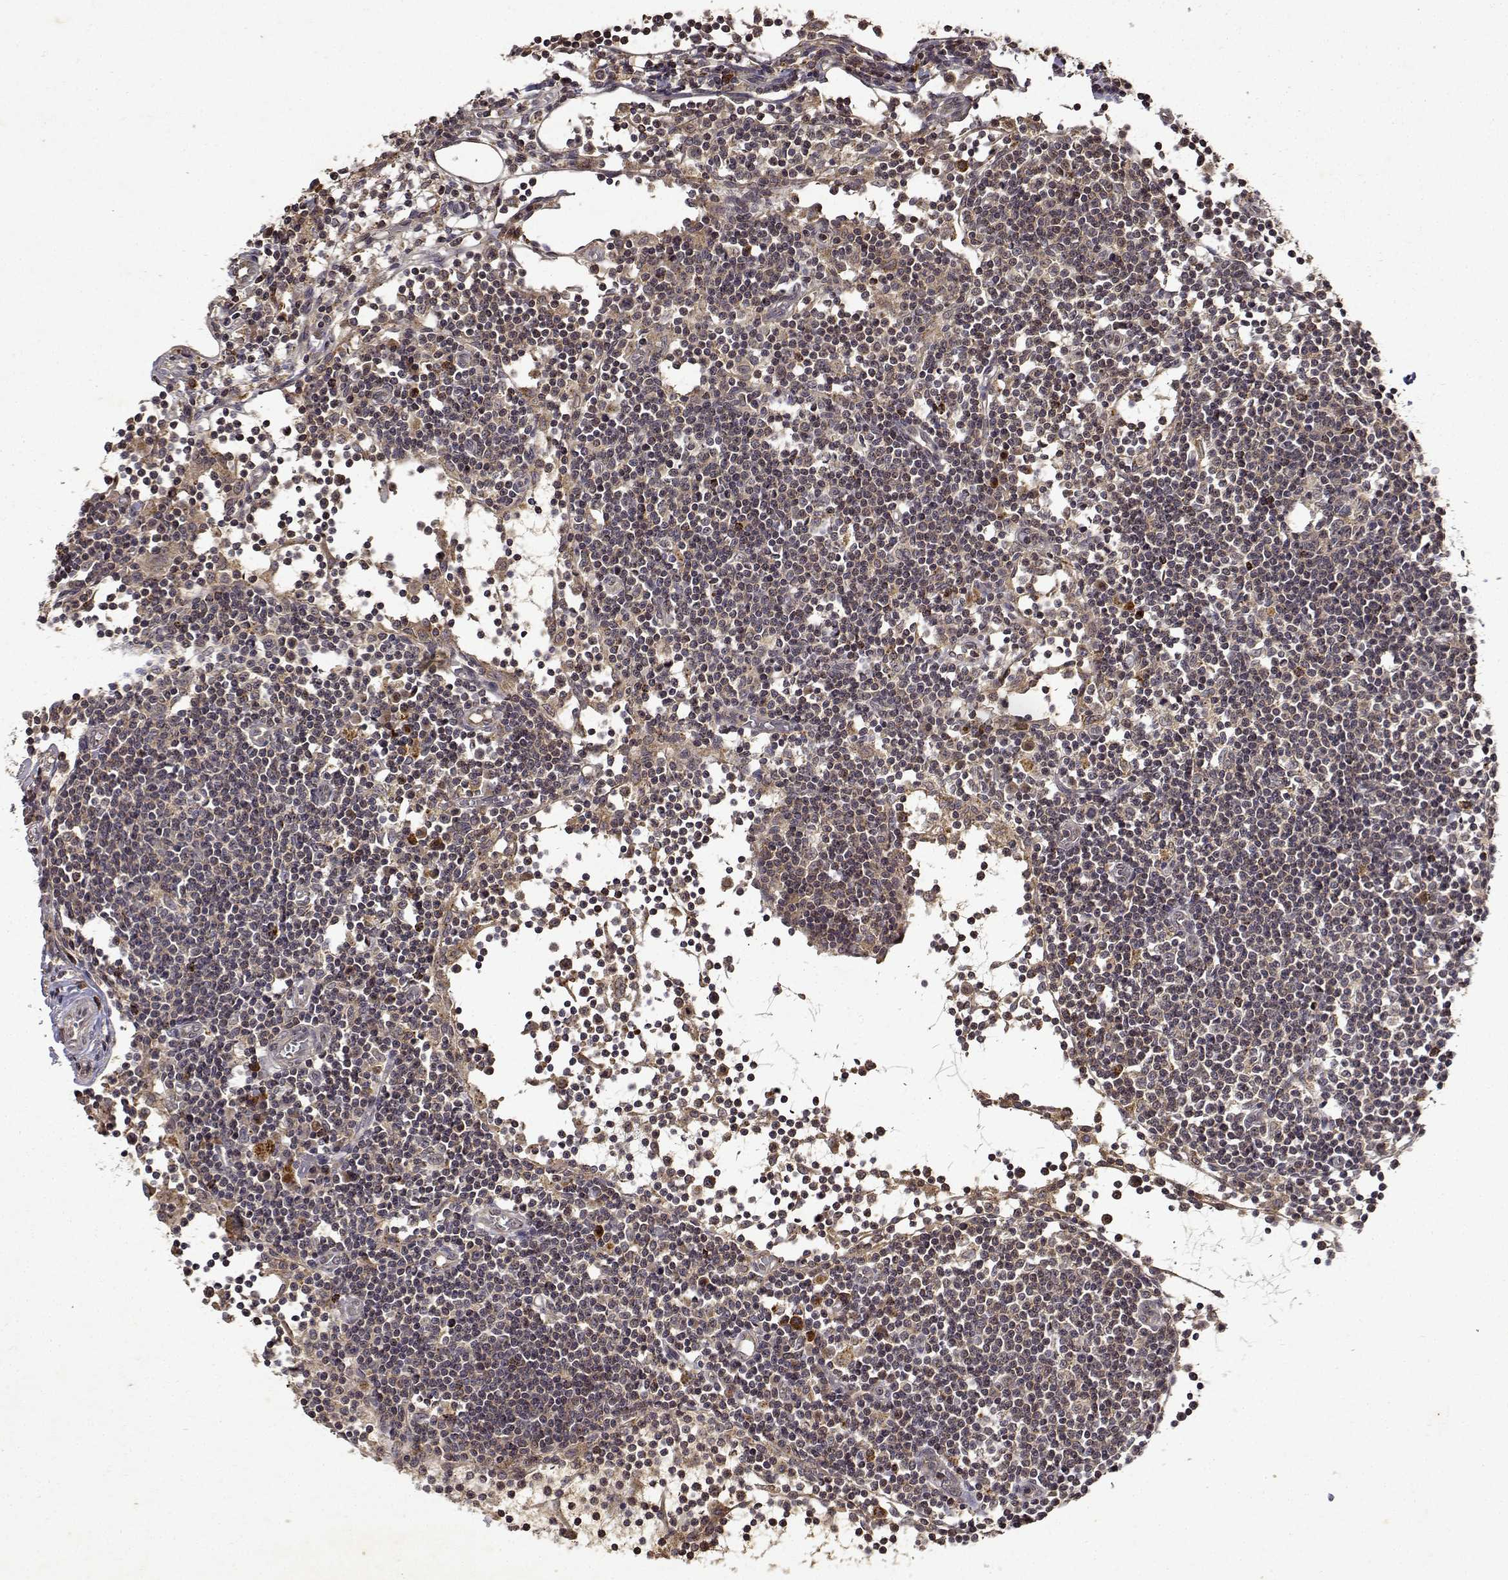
{"staining": {"intensity": "negative", "quantity": "none", "location": "none"}, "tissue": "lymph node", "cell_type": "Germinal center cells", "image_type": "normal", "snomed": [{"axis": "morphology", "description": "Normal tissue, NOS"}, {"axis": "topography", "description": "Lymph node"}], "caption": "DAB immunohistochemical staining of benign human lymph node displays no significant expression in germinal center cells.", "gene": "BDNF", "patient": {"sex": "female", "age": 72}}